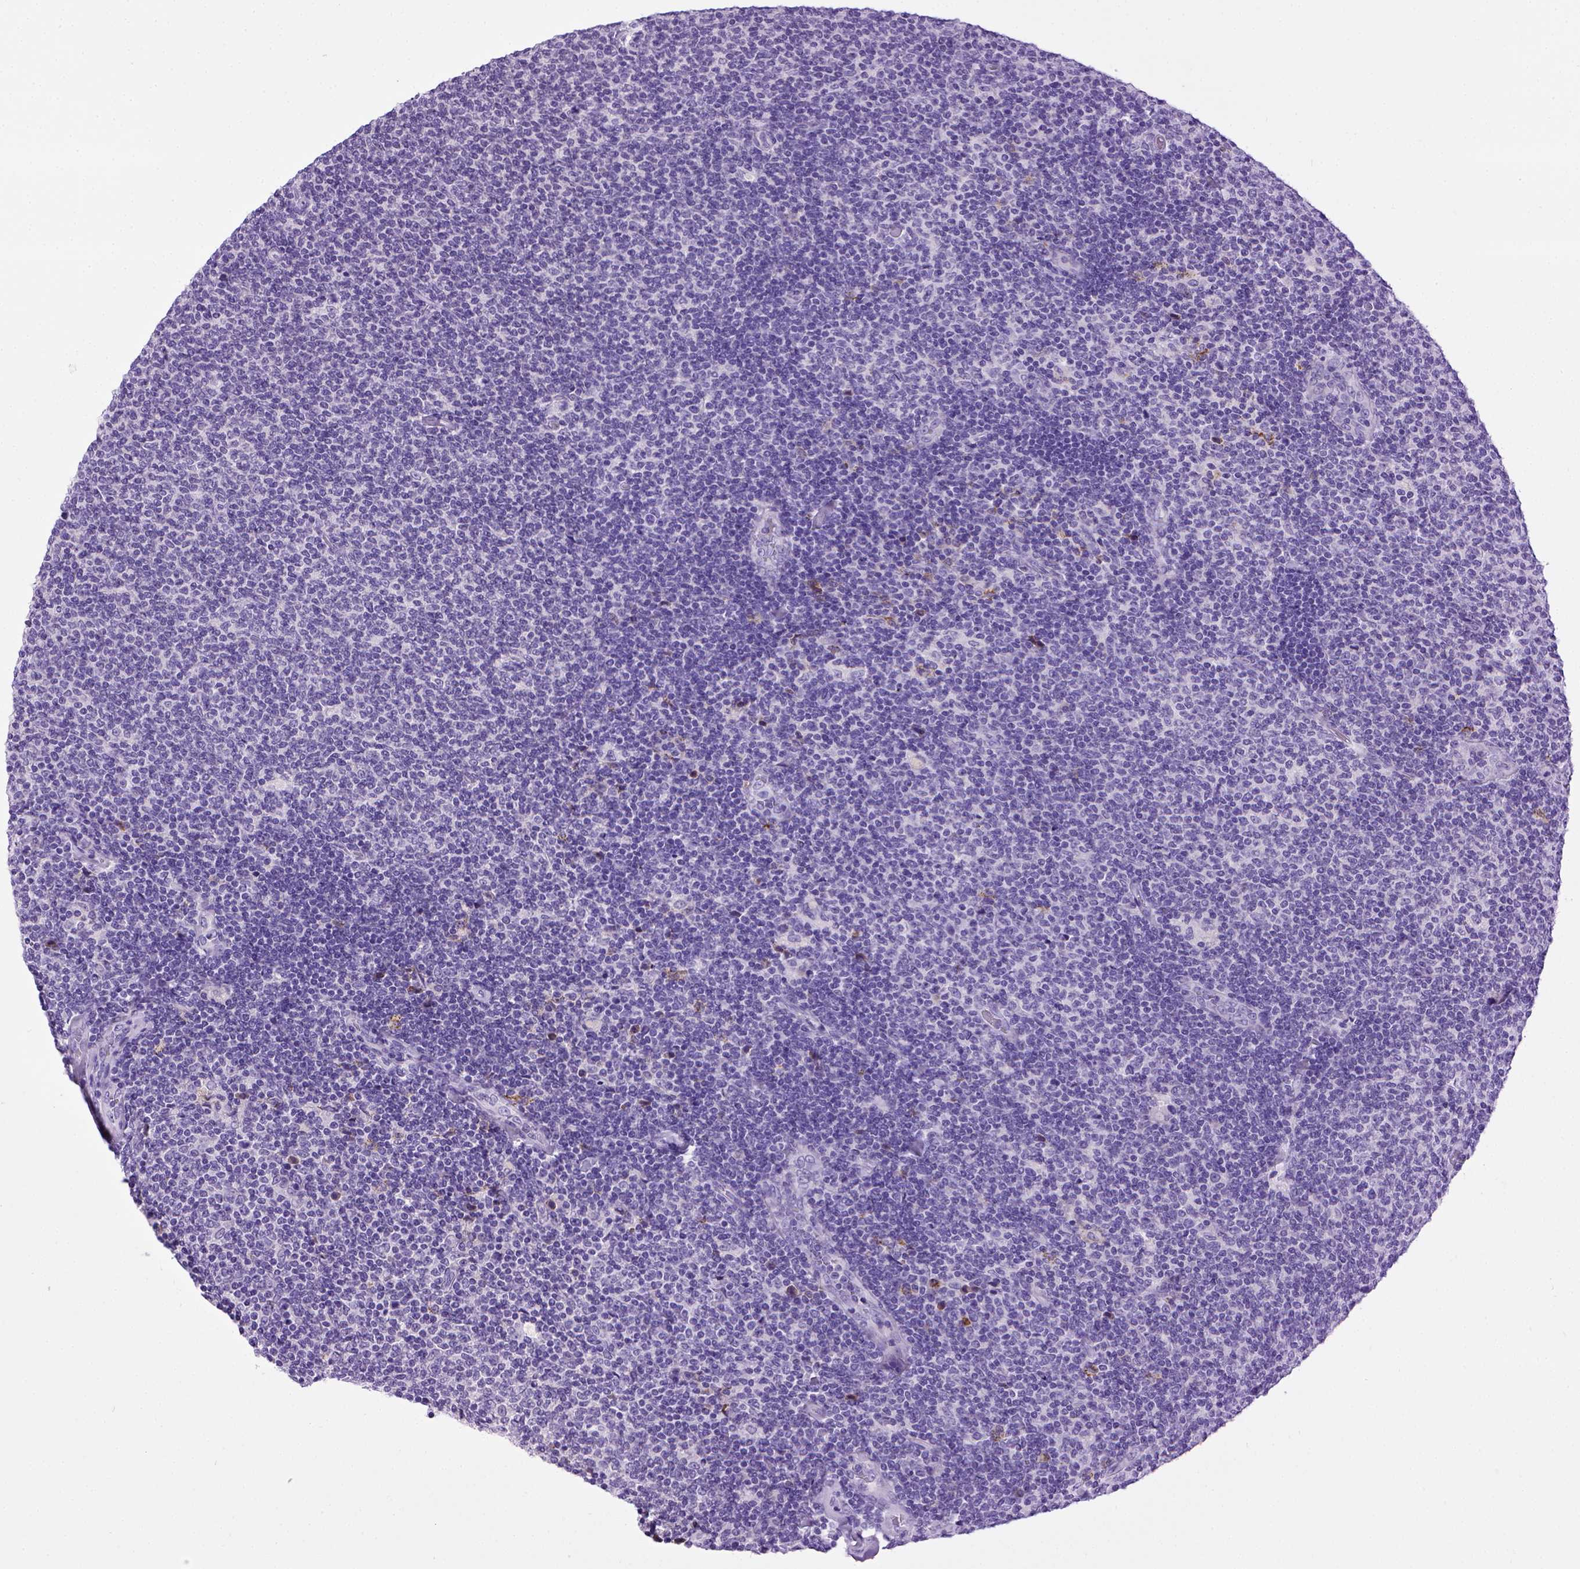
{"staining": {"intensity": "negative", "quantity": "none", "location": "none"}, "tissue": "lymphoma", "cell_type": "Tumor cells", "image_type": "cancer", "snomed": [{"axis": "morphology", "description": "Malignant lymphoma, non-Hodgkin's type, Low grade"}, {"axis": "topography", "description": "Lymph node"}], "caption": "IHC photomicrograph of human lymphoma stained for a protein (brown), which demonstrates no staining in tumor cells. Nuclei are stained in blue.", "gene": "CDH1", "patient": {"sex": "male", "age": 52}}